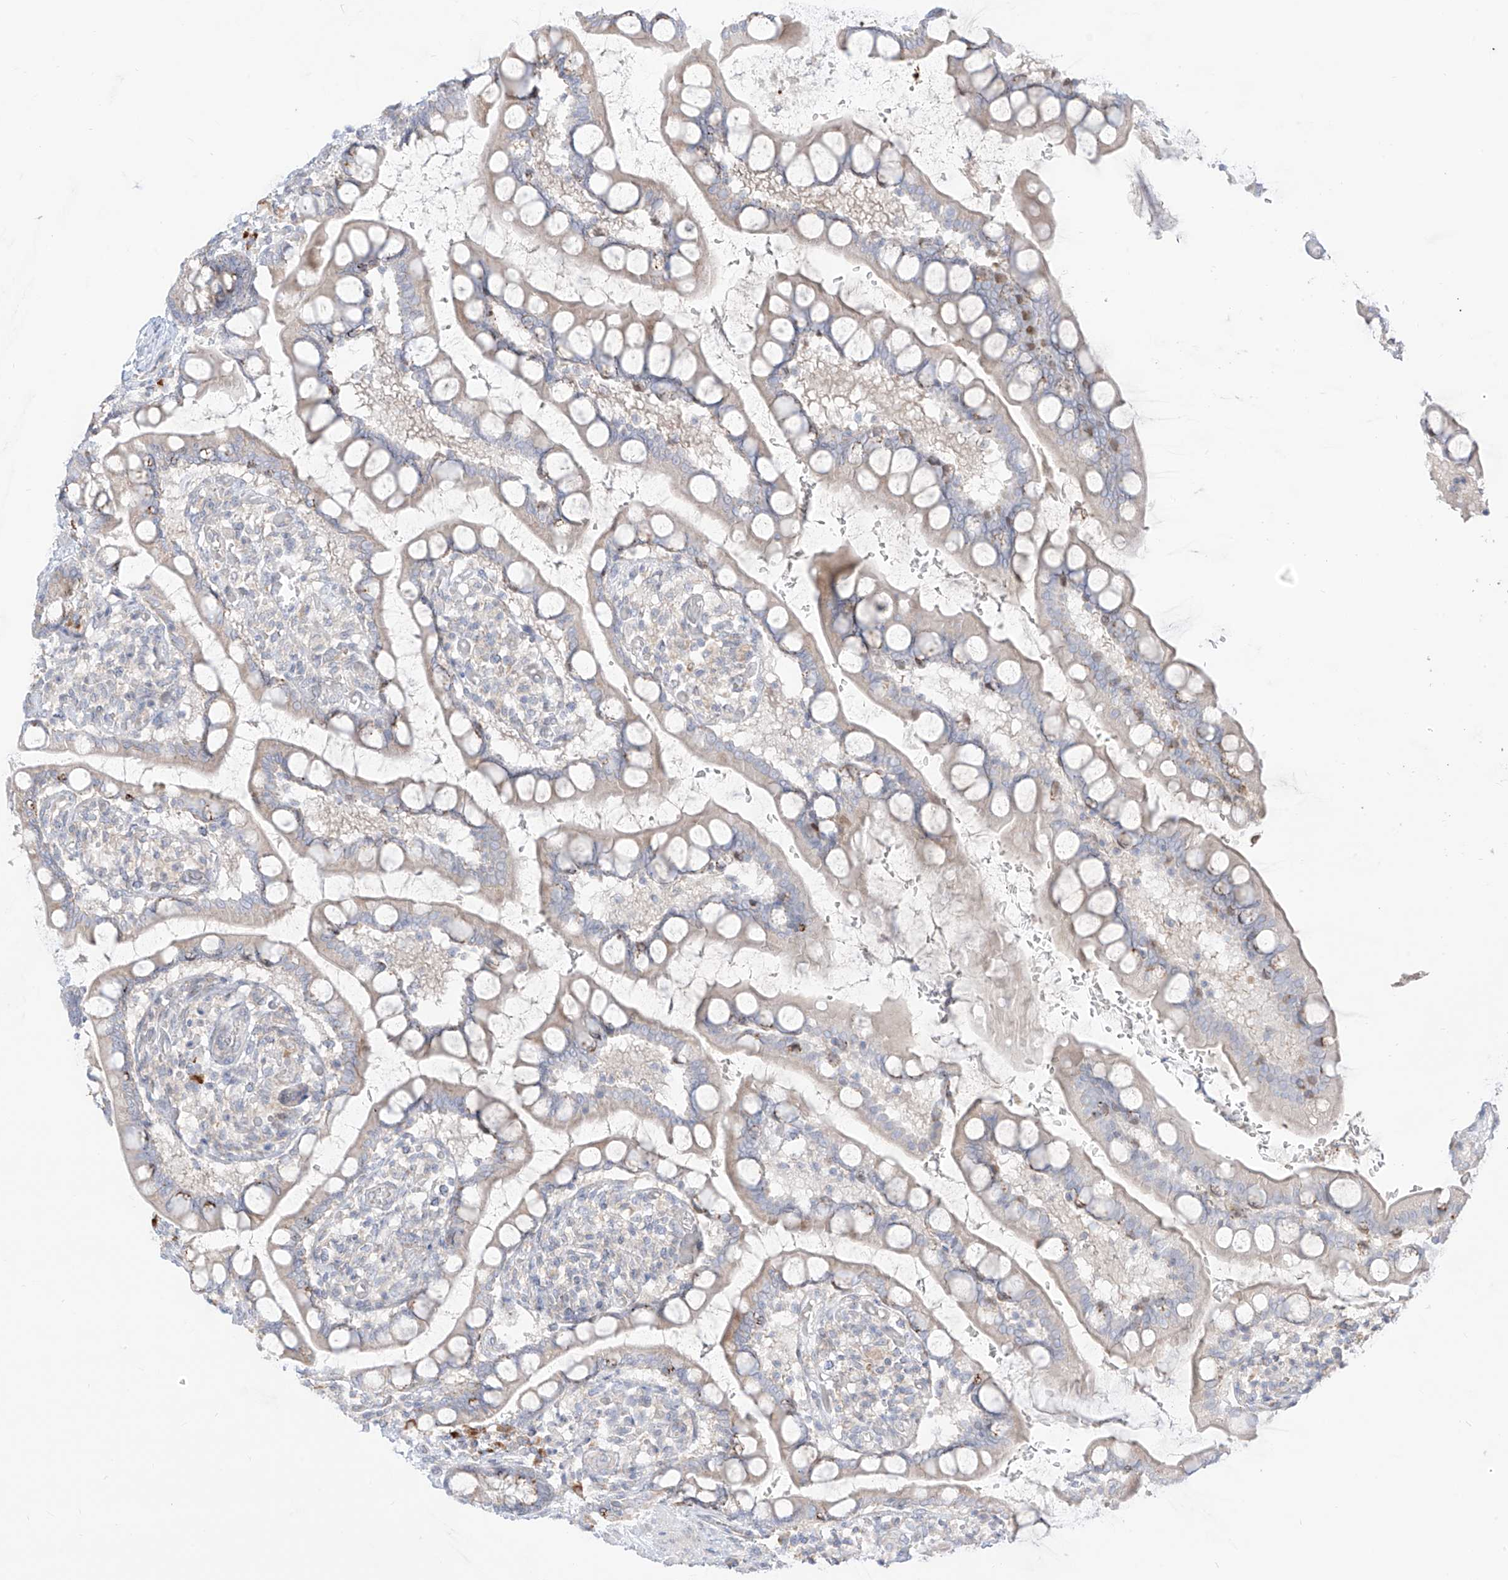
{"staining": {"intensity": "weak", "quantity": "25%-75%", "location": "cytoplasmic/membranous"}, "tissue": "small intestine", "cell_type": "Glandular cells", "image_type": "normal", "snomed": [{"axis": "morphology", "description": "Normal tissue, NOS"}, {"axis": "topography", "description": "Small intestine"}], "caption": "Immunohistochemical staining of unremarkable human small intestine displays low levels of weak cytoplasmic/membranous positivity in approximately 25%-75% of glandular cells.", "gene": "SYTL3", "patient": {"sex": "male", "age": 52}}